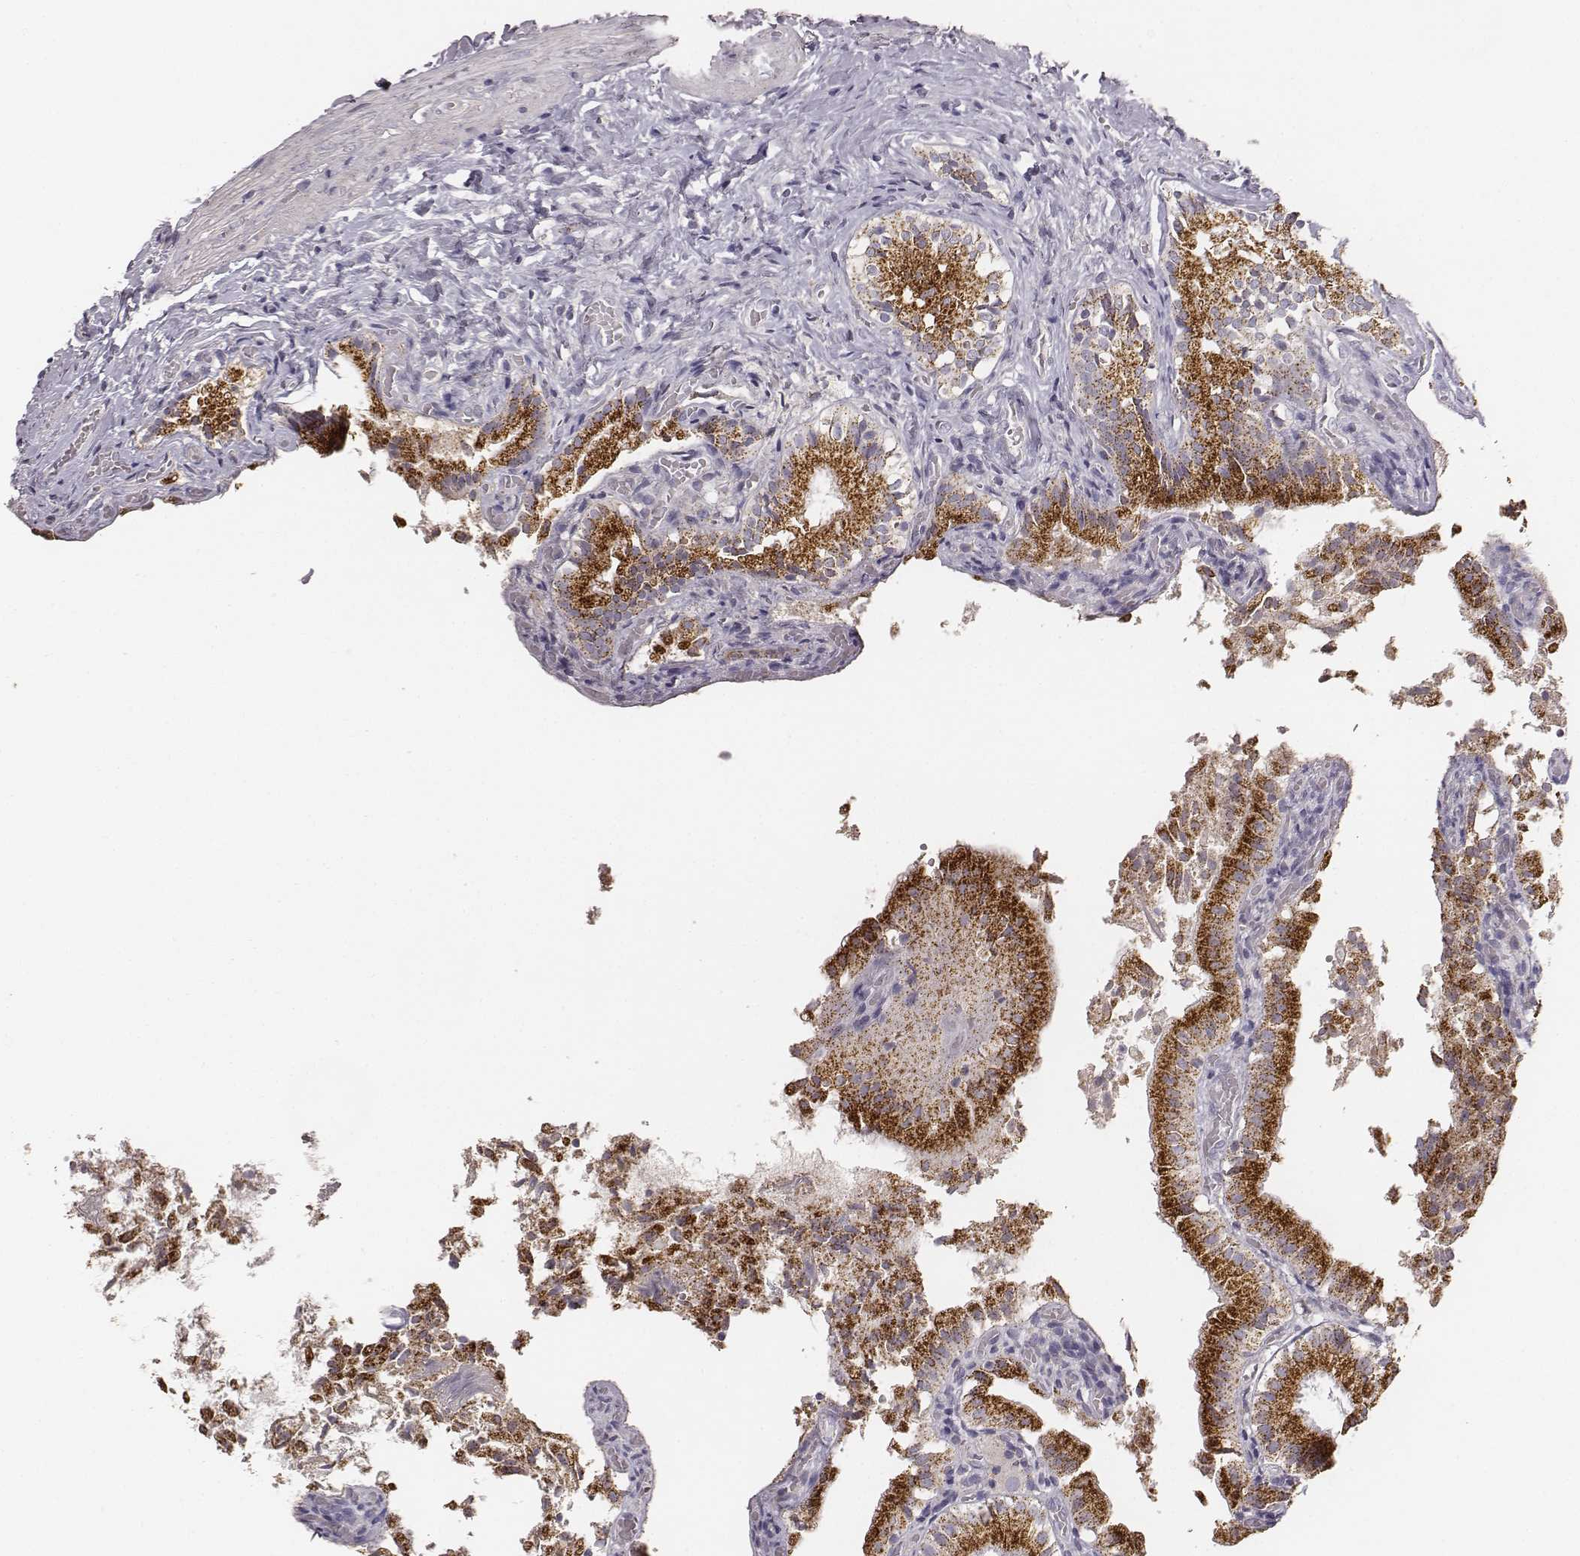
{"staining": {"intensity": "strong", "quantity": ">75%", "location": "cytoplasmic/membranous"}, "tissue": "gallbladder", "cell_type": "Glandular cells", "image_type": "normal", "snomed": [{"axis": "morphology", "description": "Normal tissue, NOS"}, {"axis": "topography", "description": "Gallbladder"}], "caption": "Strong cytoplasmic/membranous protein staining is identified in approximately >75% of glandular cells in gallbladder. (Stains: DAB (3,3'-diaminobenzidine) in brown, nuclei in blue, Microscopy: brightfield microscopy at high magnification).", "gene": "ABCD3", "patient": {"sex": "female", "age": 47}}